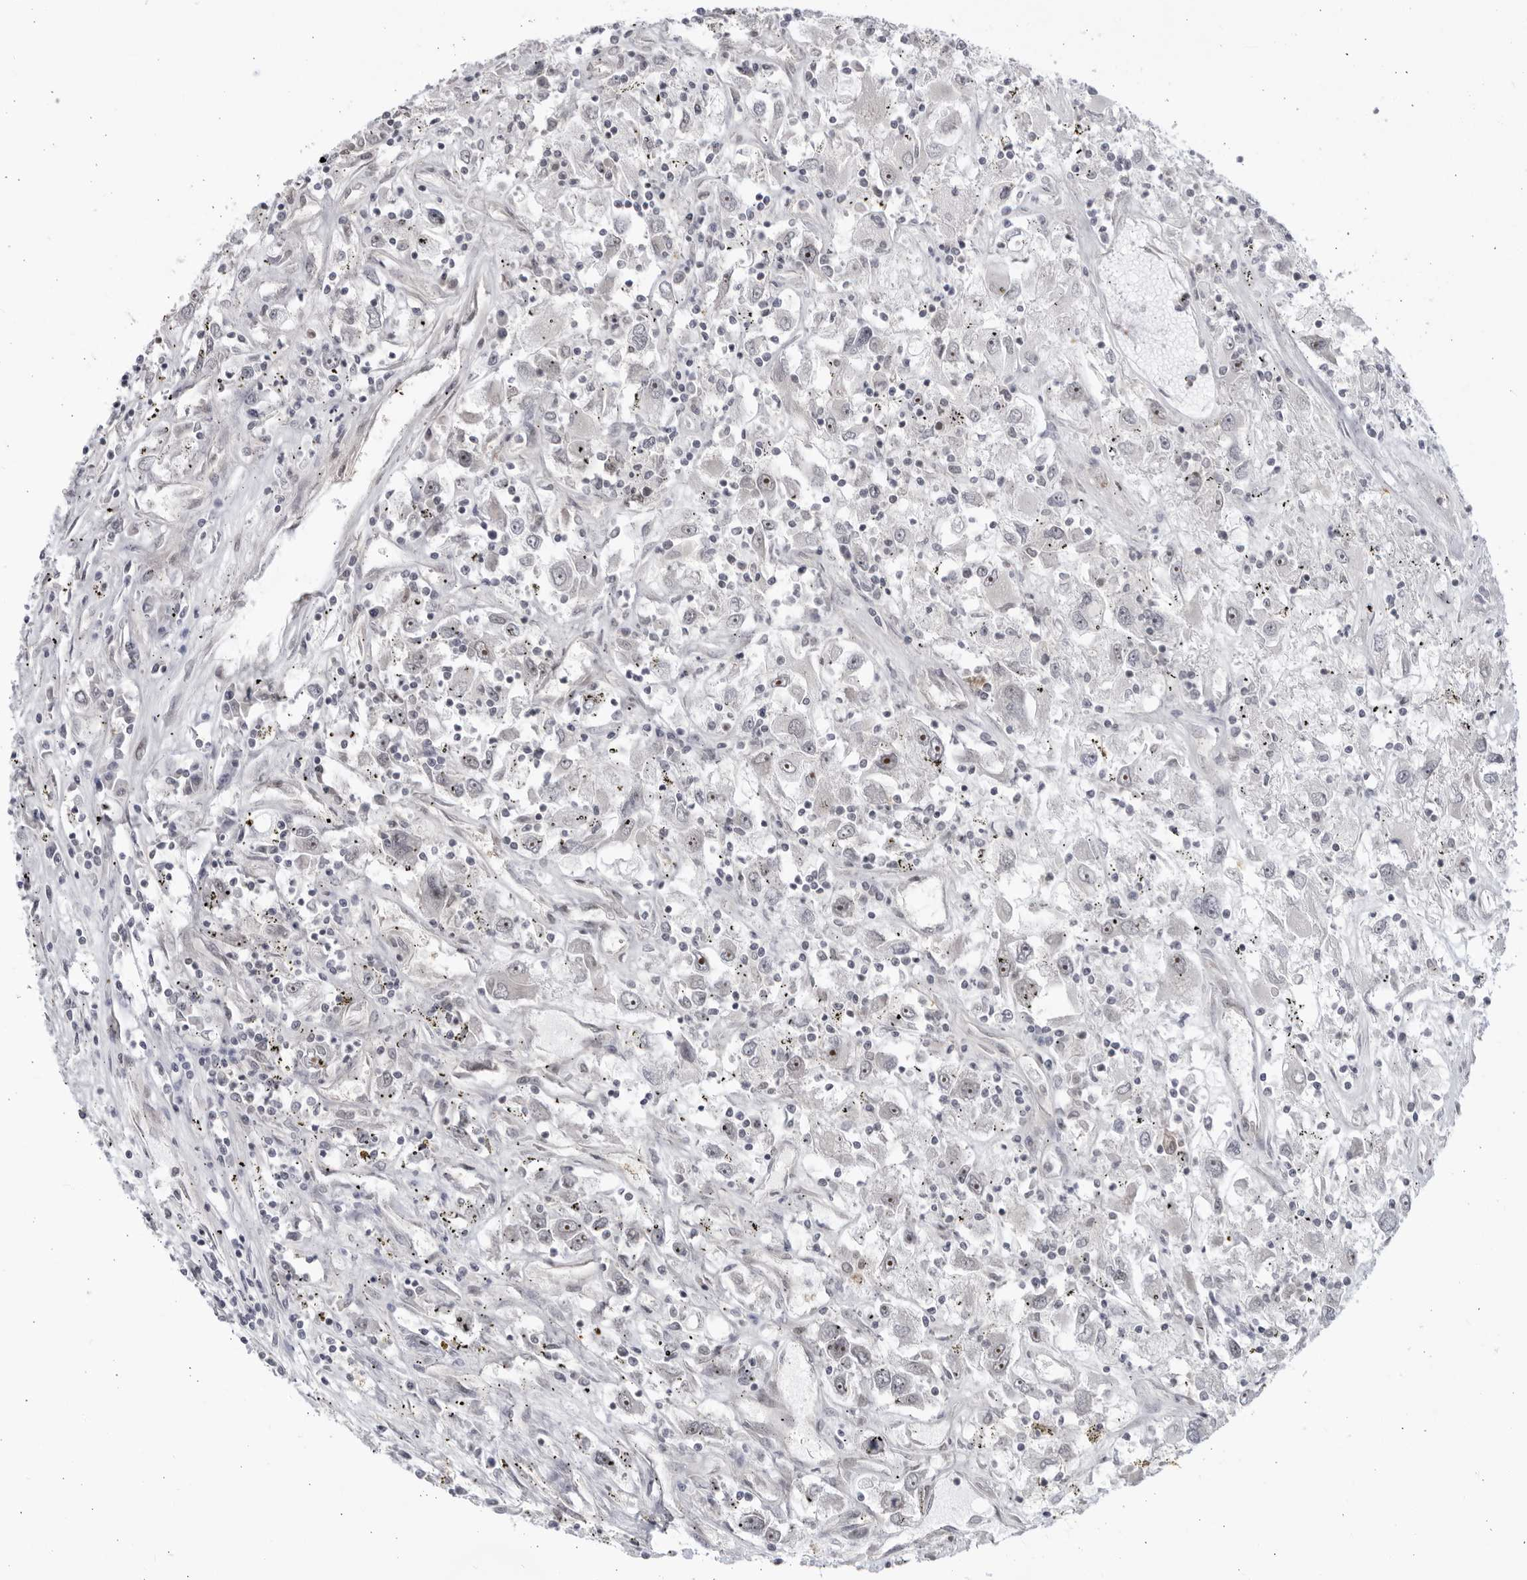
{"staining": {"intensity": "moderate", "quantity": "<25%", "location": "nuclear"}, "tissue": "renal cancer", "cell_type": "Tumor cells", "image_type": "cancer", "snomed": [{"axis": "morphology", "description": "Adenocarcinoma, NOS"}, {"axis": "topography", "description": "Kidney"}], "caption": "Protein expression analysis of renal cancer (adenocarcinoma) exhibits moderate nuclear staining in about <25% of tumor cells.", "gene": "ITGB3BP", "patient": {"sex": "female", "age": 52}}